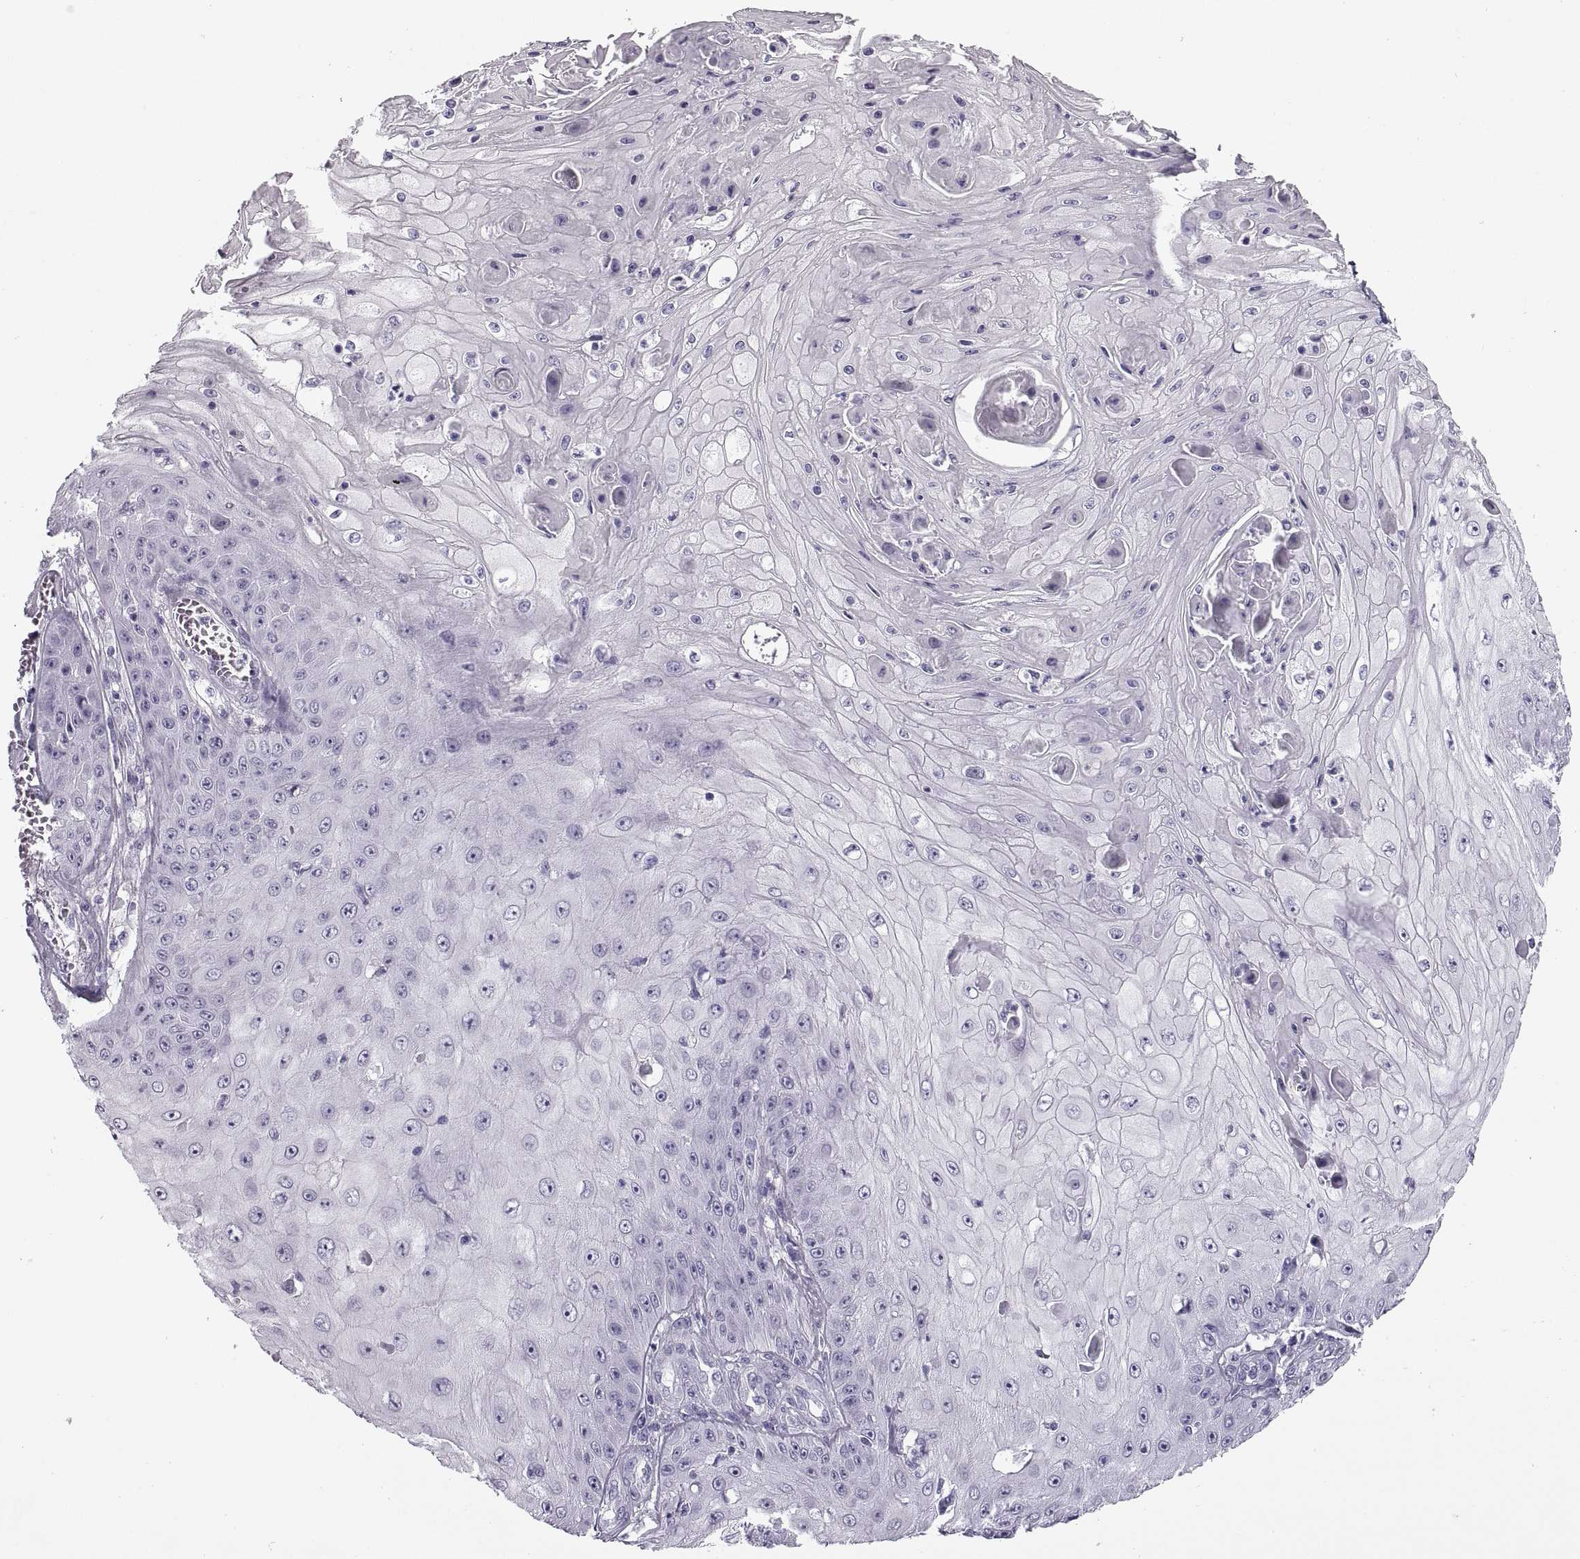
{"staining": {"intensity": "negative", "quantity": "none", "location": "none"}, "tissue": "skin cancer", "cell_type": "Tumor cells", "image_type": "cancer", "snomed": [{"axis": "morphology", "description": "Squamous cell carcinoma, NOS"}, {"axis": "topography", "description": "Skin"}], "caption": "Tumor cells show no significant protein staining in skin cancer (squamous cell carcinoma).", "gene": "RLBP1", "patient": {"sex": "male", "age": 70}}